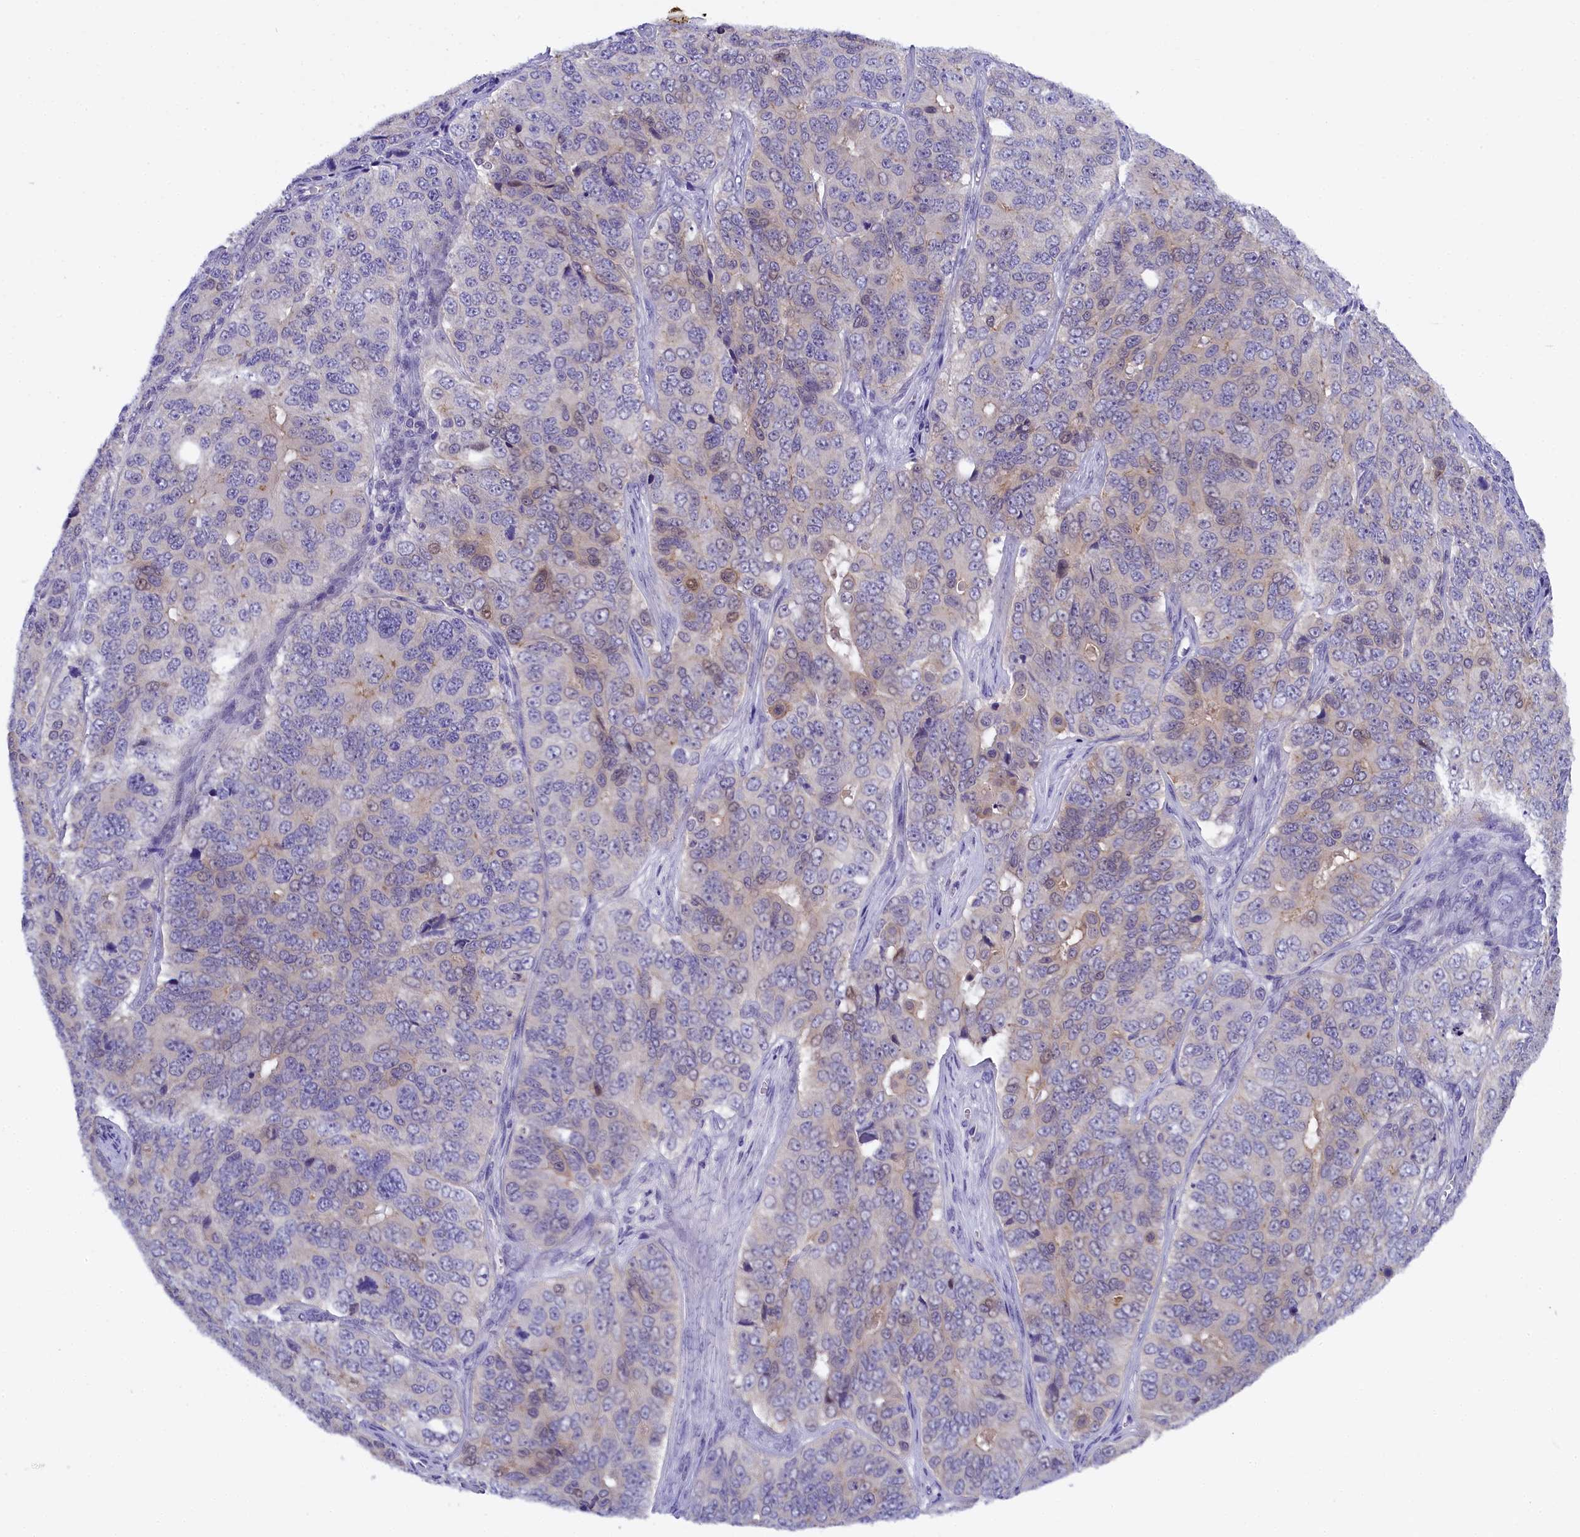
{"staining": {"intensity": "negative", "quantity": "none", "location": "none"}, "tissue": "ovarian cancer", "cell_type": "Tumor cells", "image_type": "cancer", "snomed": [{"axis": "morphology", "description": "Carcinoma, endometroid"}, {"axis": "topography", "description": "Ovary"}], "caption": "A photomicrograph of human ovarian cancer is negative for staining in tumor cells.", "gene": "ENKD1", "patient": {"sex": "female", "age": 51}}